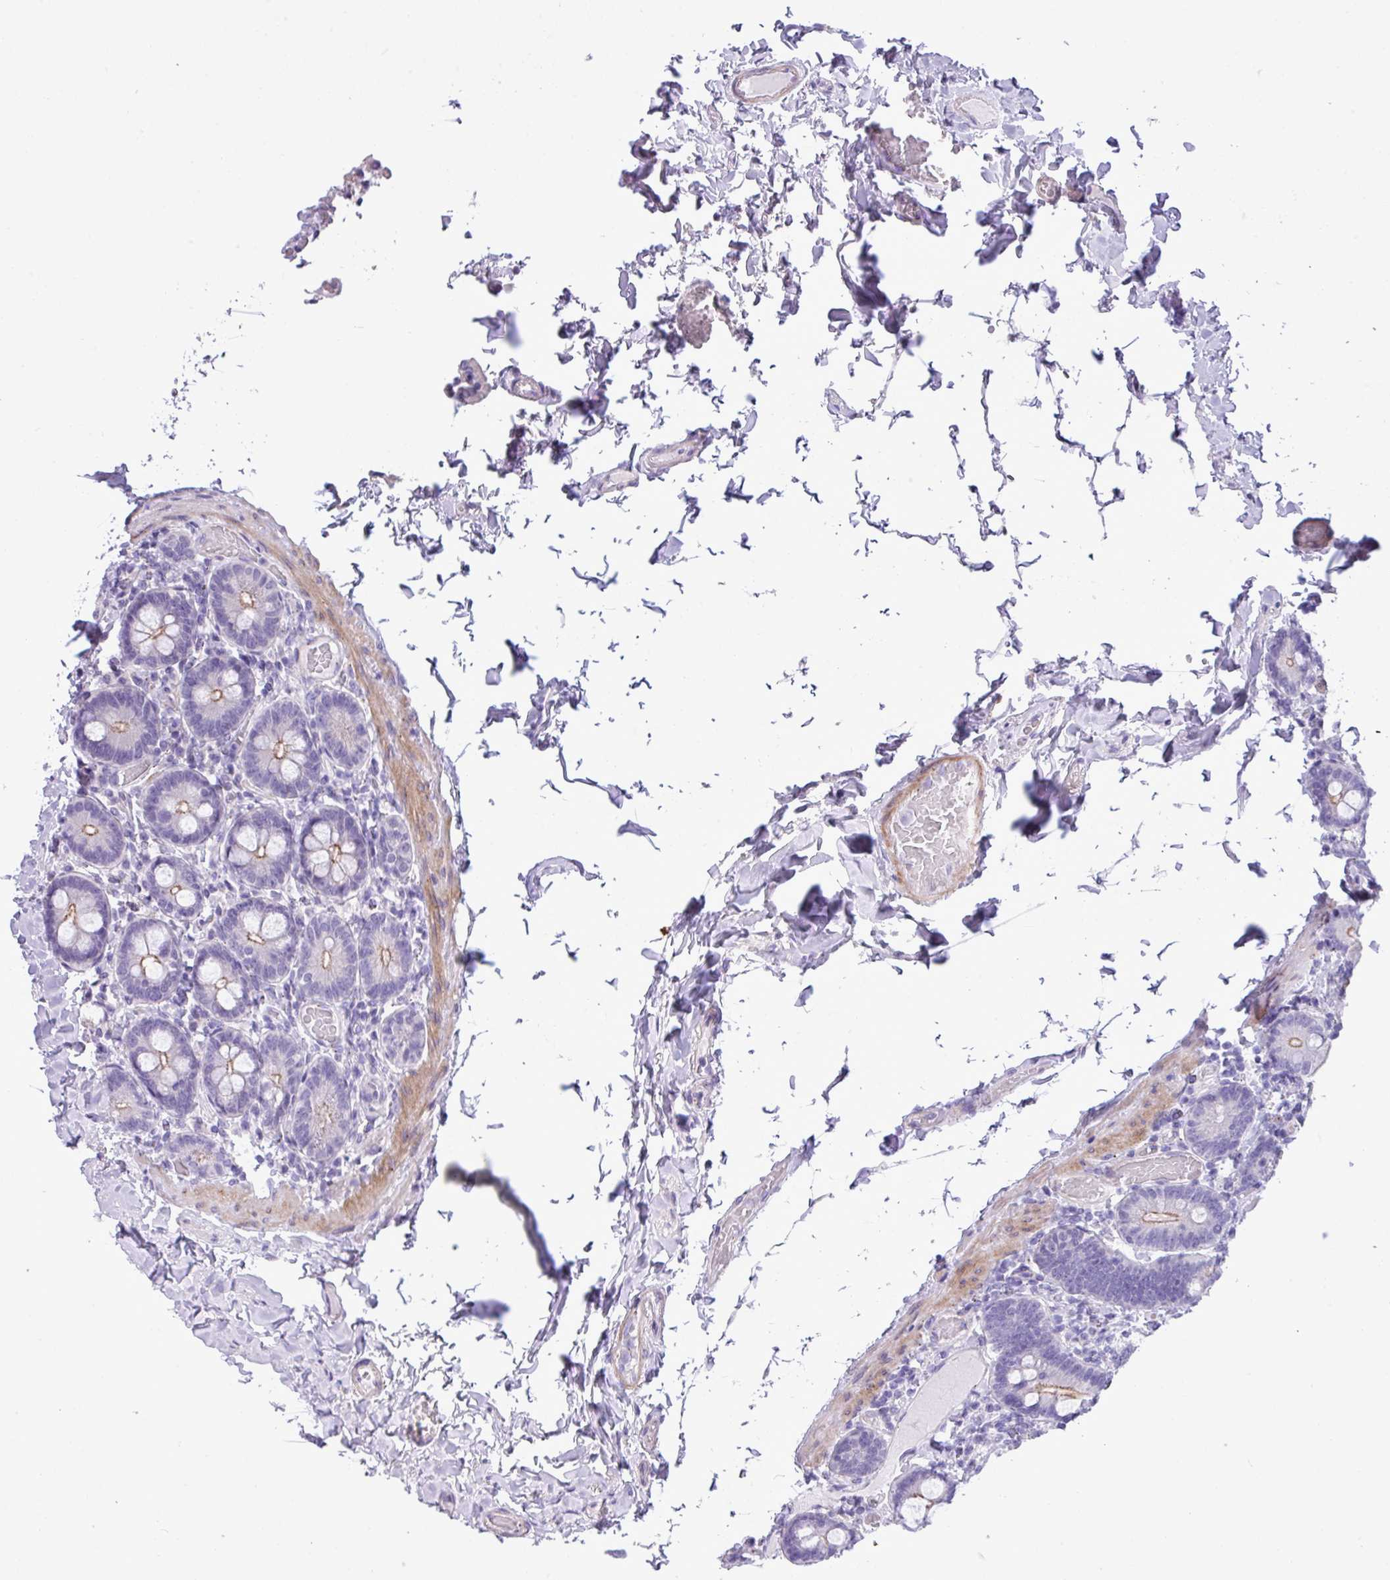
{"staining": {"intensity": "moderate", "quantity": "<25%", "location": "cytoplasmic/membranous"}, "tissue": "duodenum", "cell_type": "Glandular cells", "image_type": "normal", "snomed": [{"axis": "morphology", "description": "Normal tissue, NOS"}, {"axis": "topography", "description": "Duodenum"}], "caption": "DAB (3,3'-diaminobenzidine) immunohistochemical staining of normal duodenum exhibits moderate cytoplasmic/membranous protein staining in approximately <25% of glandular cells.", "gene": "SPINK8", "patient": {"sex": "male", "age": 55}}